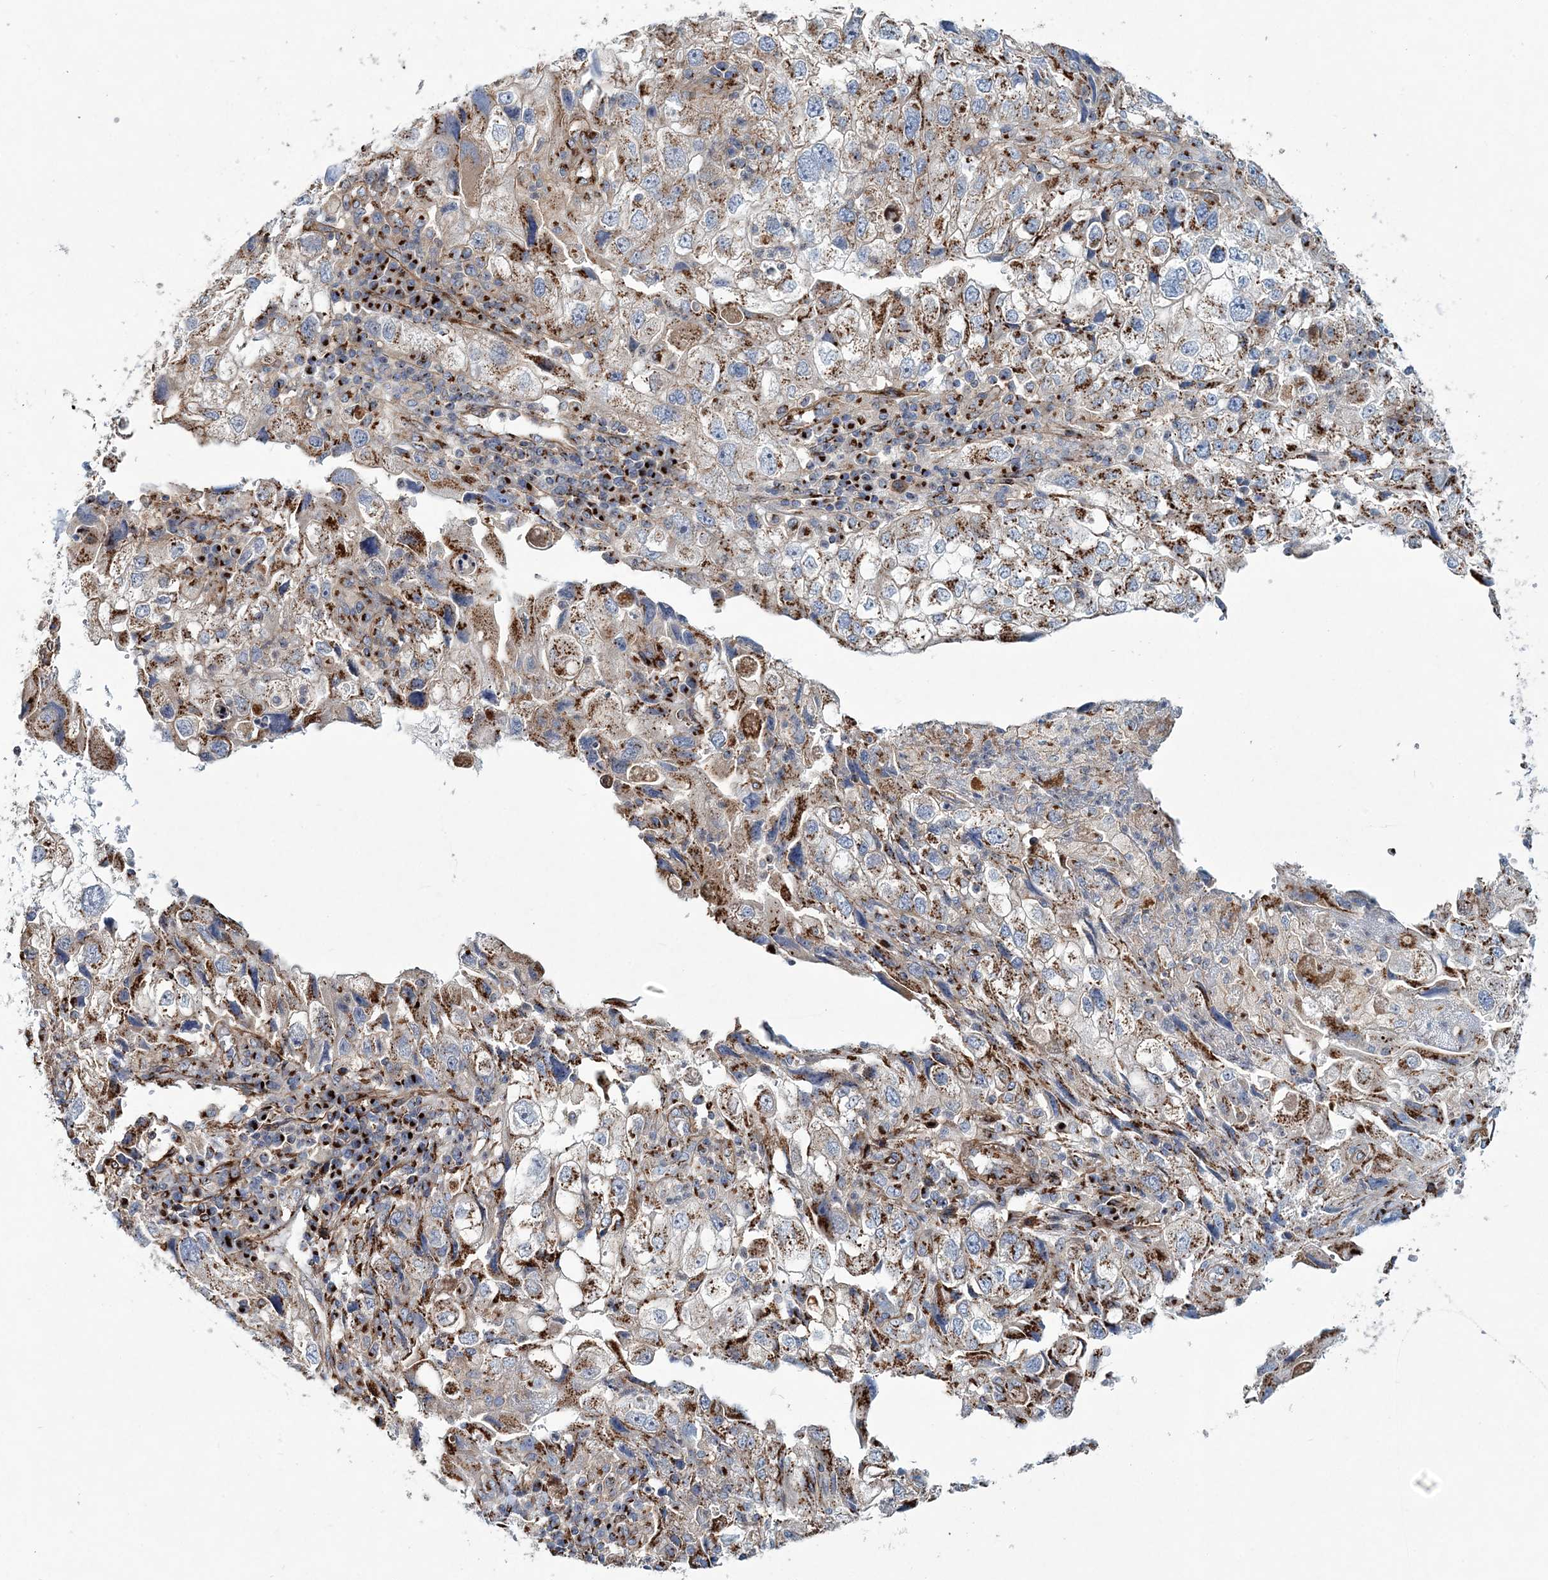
{"staining": {"intensity": "moderate", "quantity": ">75%", "location": "cytoplasmic/membranous"}, "tissue": "endometrial cancer", "cell_type": "Tumor cells", "image_type": "cancer", "snomed": [{"axis": "morphology", "description": "Adenocarcinoma, NOS"}, {"axis": "topography", "description": "Endometrium"}], "caption": "A histopathology image of endometrial adenocarcinoma stained for a protein displays moderate cytoplasmic/membranous brown staining in tumor cells. (Stains: DAB (3,3'-diaminobenzidine) in brown, nuclei in blue, Microscopy: brightfield microscopy at high magnification).", "gene": "MAN1A2", "patient": {"sex": "female", "age": 49}}